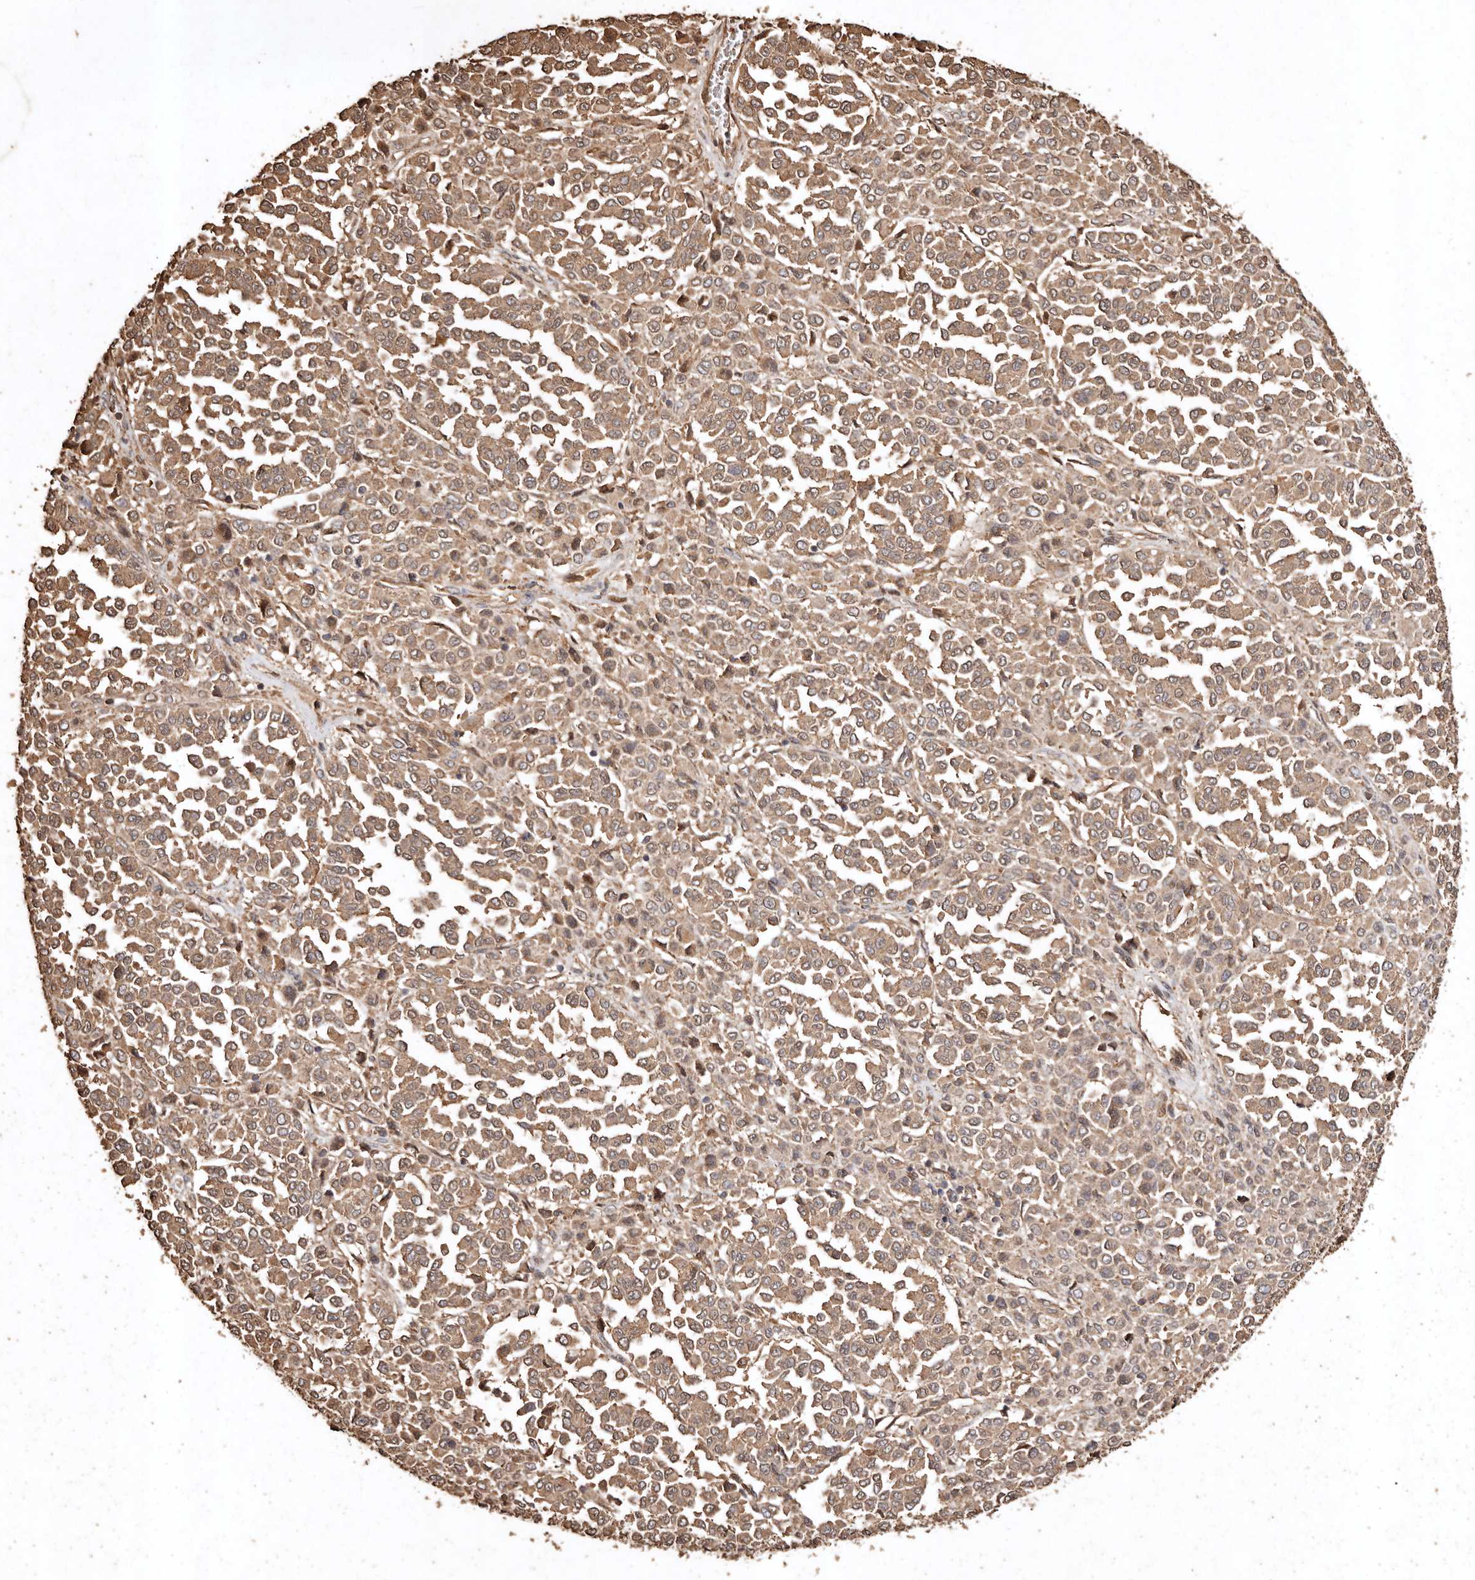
{"staining": {"intensity": "moderate", "quantity": ">75%", "location": "cytoplasmic/membranous"}, "tissue": "melanoma", "cell_type": "Tumor cells", "image_type": "cancer", "snomed": [{"axis": "morphology", "description": "Malignant melanoma, Metastatic site"}, {"axis": "topography", "description": "Pancreas"}], "caption": "Melanoma stained with a protein marker shows moderate staining in tumor cells.", "gene": "FARS2", "patient": {"sex": "female", "age": 30}}